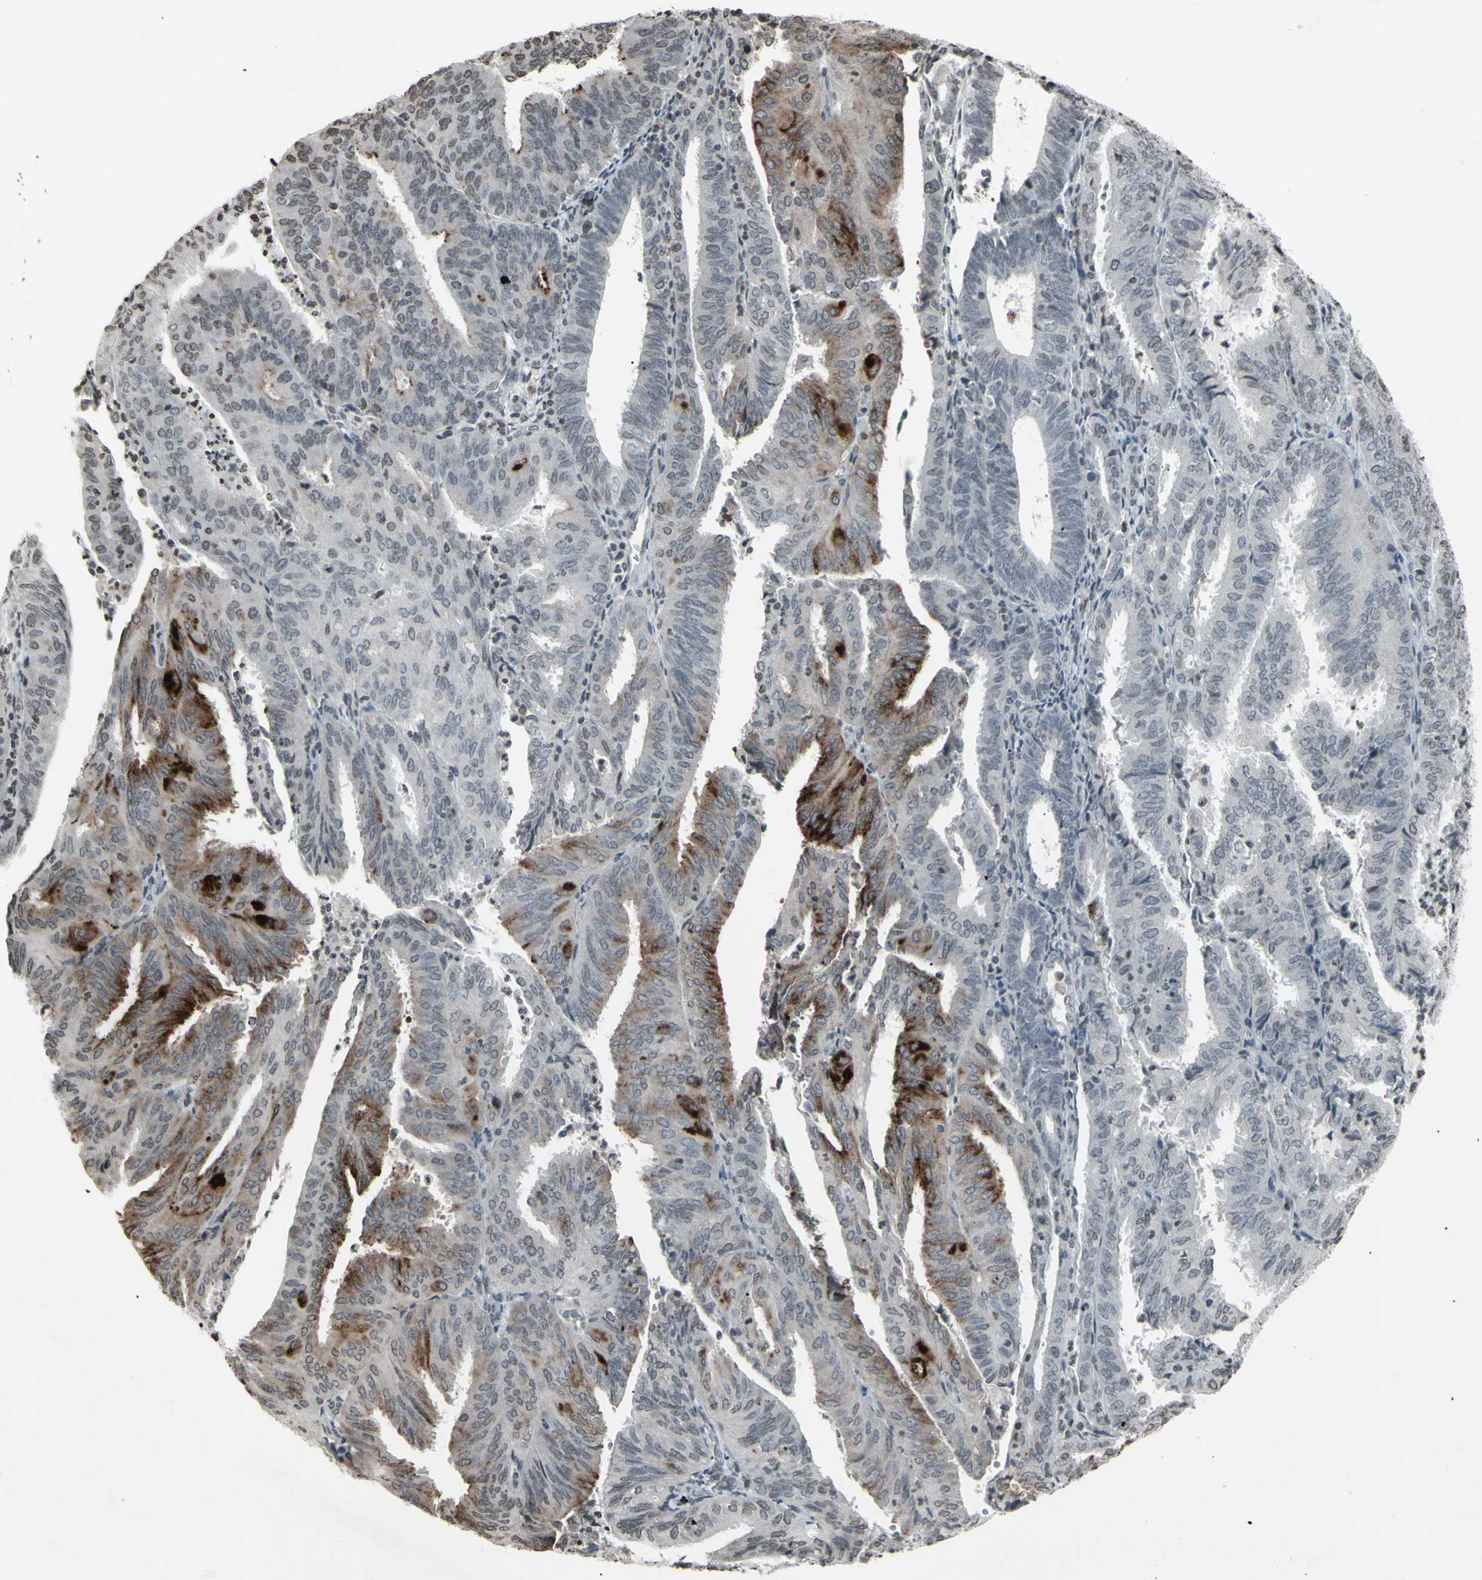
{"staining": {"intensity": "negative", "quantity": "none", "location": "none"}, "tissue": "endometrial cancer", "cell_type": "Tumor cells", "image_type": "cancer", "snomed": [{"axis": "morphology", "description": "Adenocarcinoma, NOS"}, {"axis": "topography", "description": "Uterus"}], "caption": "Immunohistochemical staining of human endometrial cancer (adenocarcinoma) reveals no significant expression in tumor cells.", "gene": "CD79B", "patient": {"sex": "female", "age": 60}}